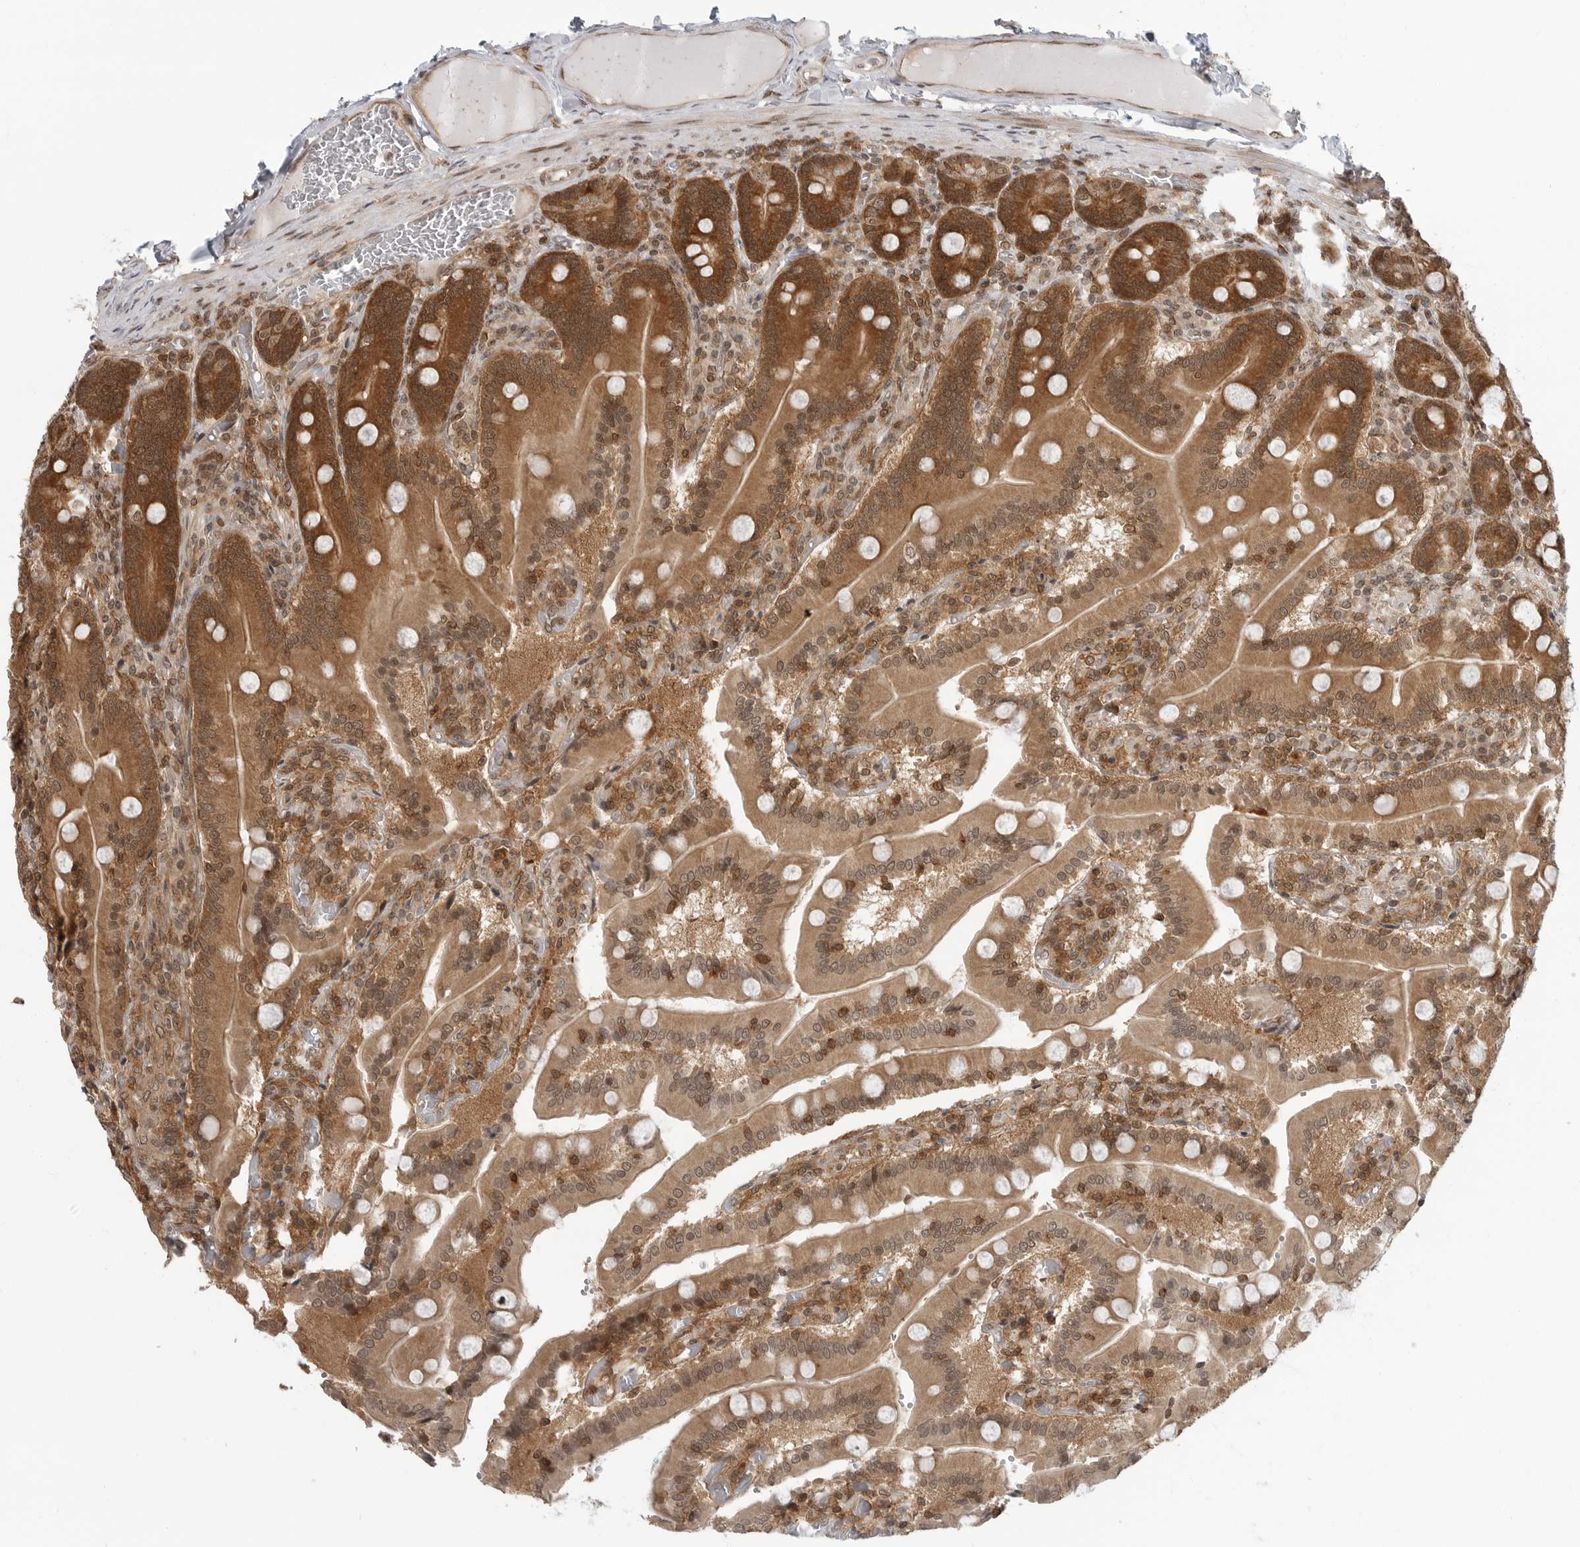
{"staining": {"intensity": "strong", "quantity": ">75%", "location": "cytoplasmic/membranous,nuclear"}, "tissue": "duodenum", "cell_type": "Glandular cells", "image_type": "normal", "snomed": [{"axis": "morphology", "description": "Normal tissue, NOS"}, {"axis": "topography", "description": "Duodenum"}], "caption": "Immunohistochemistry (DAB (3,3'-diaminobenzidine)) staining of unremarkable duodenum reveals strong cytoplasmic/membranous,nuclear protein positivity in approximately >75% of glandular cells. The protein is shown in brown color, while the nuclei are stained blue.", "gene": "SZRD1", "patient": {"sex": "female", "age": 62}}